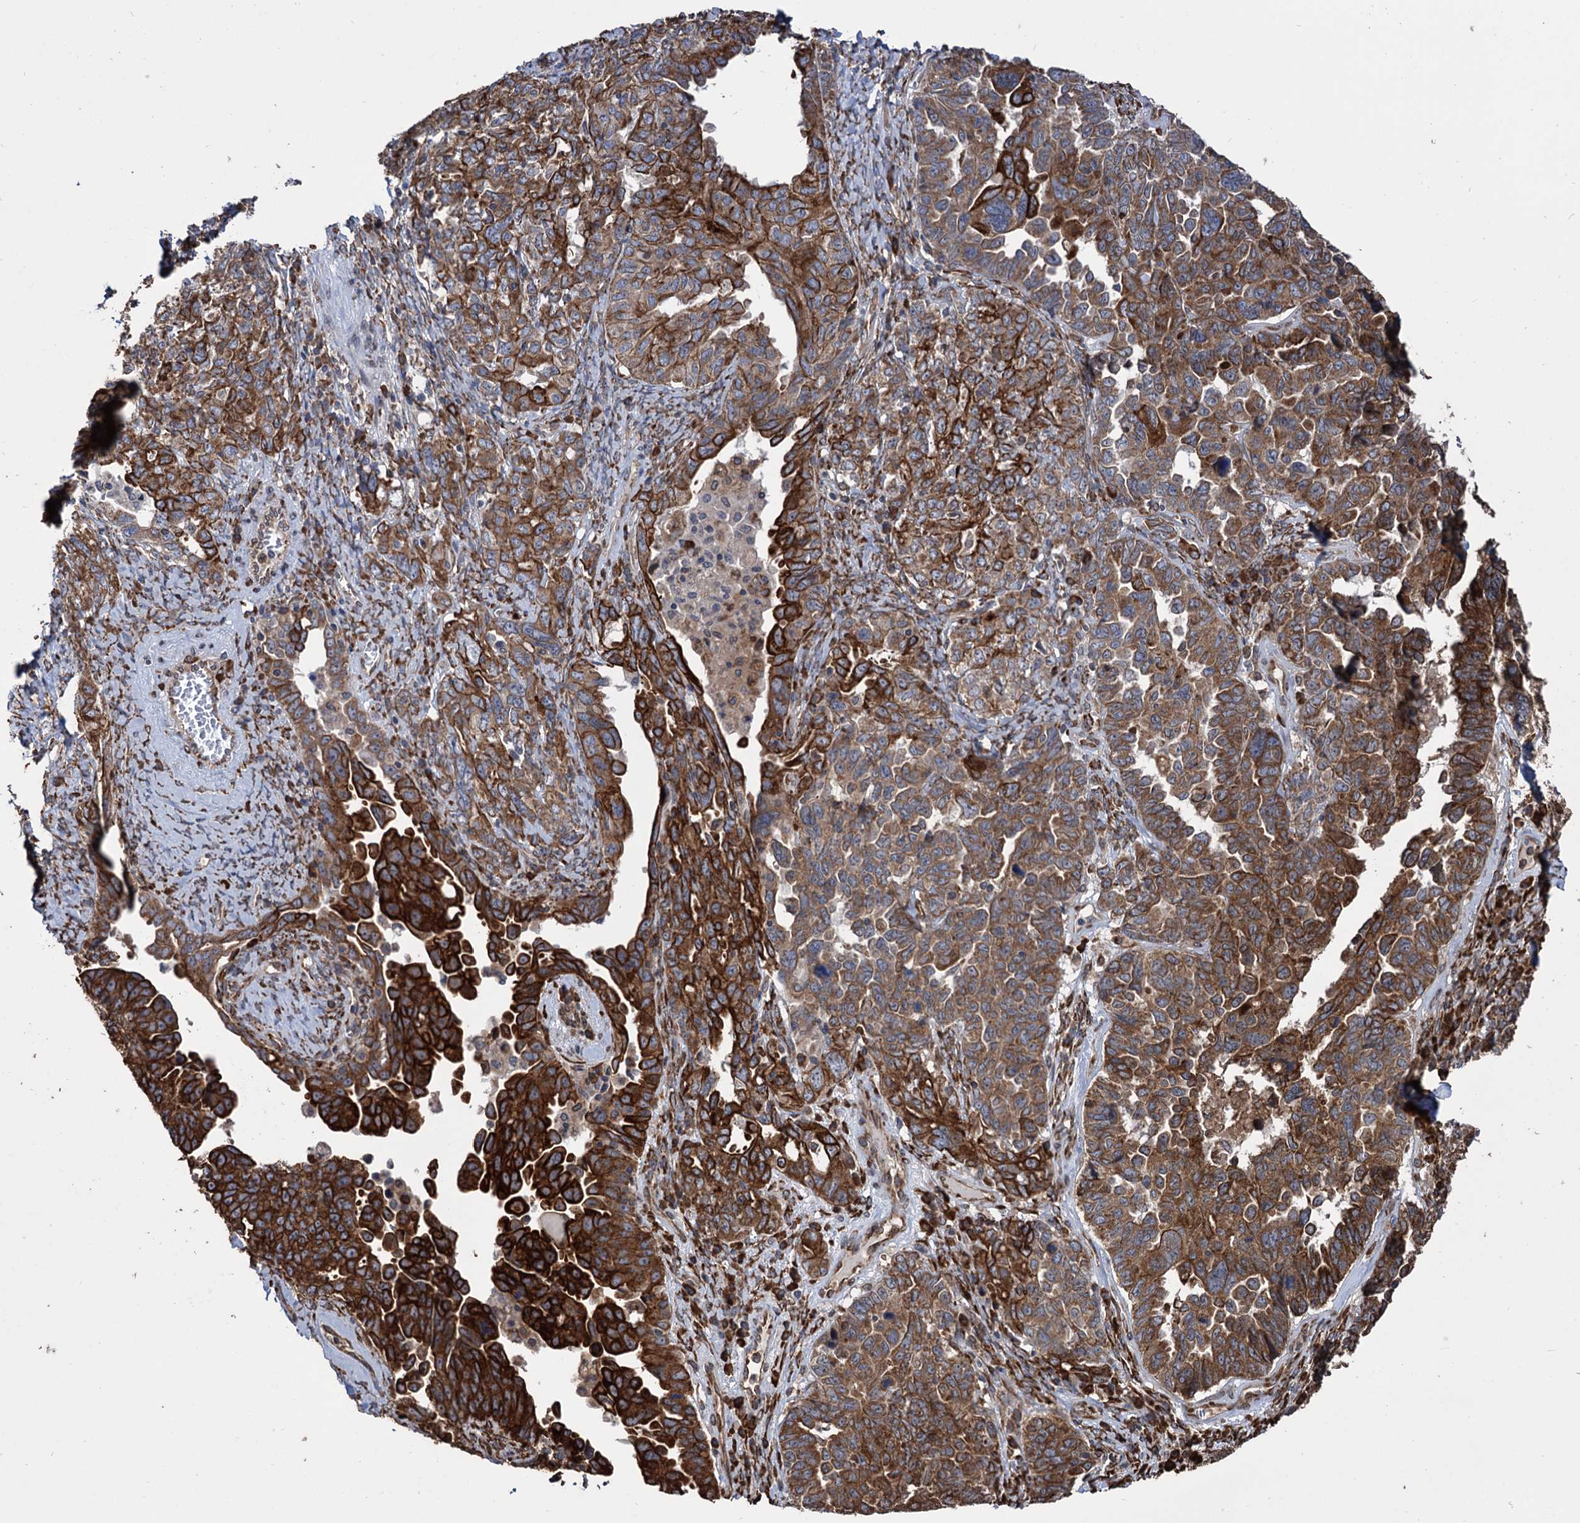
{"staining": {"intensity": "strong", "quantity": ">75%", "location": "cytoplasmic/membranous"}, "tissue": "ovarian cancer", "cell_type": "Tumor cells", "image_type": "cancer", "snomed": [{"axis": "morphology", "description": "Carcinoma, endometroid"}, {"axis": "topography", "description": "Ovary"}], "caption": "Approximately >75% of tumor cells in ovarian cancer (endometroid carcinoma) demonstrate strong cytoplasmic/membranous protein positivity as visualized by brown immunohistochemical staining.", "gene": "CDAN1", "patient": {"sex": "female", "age": 62}}